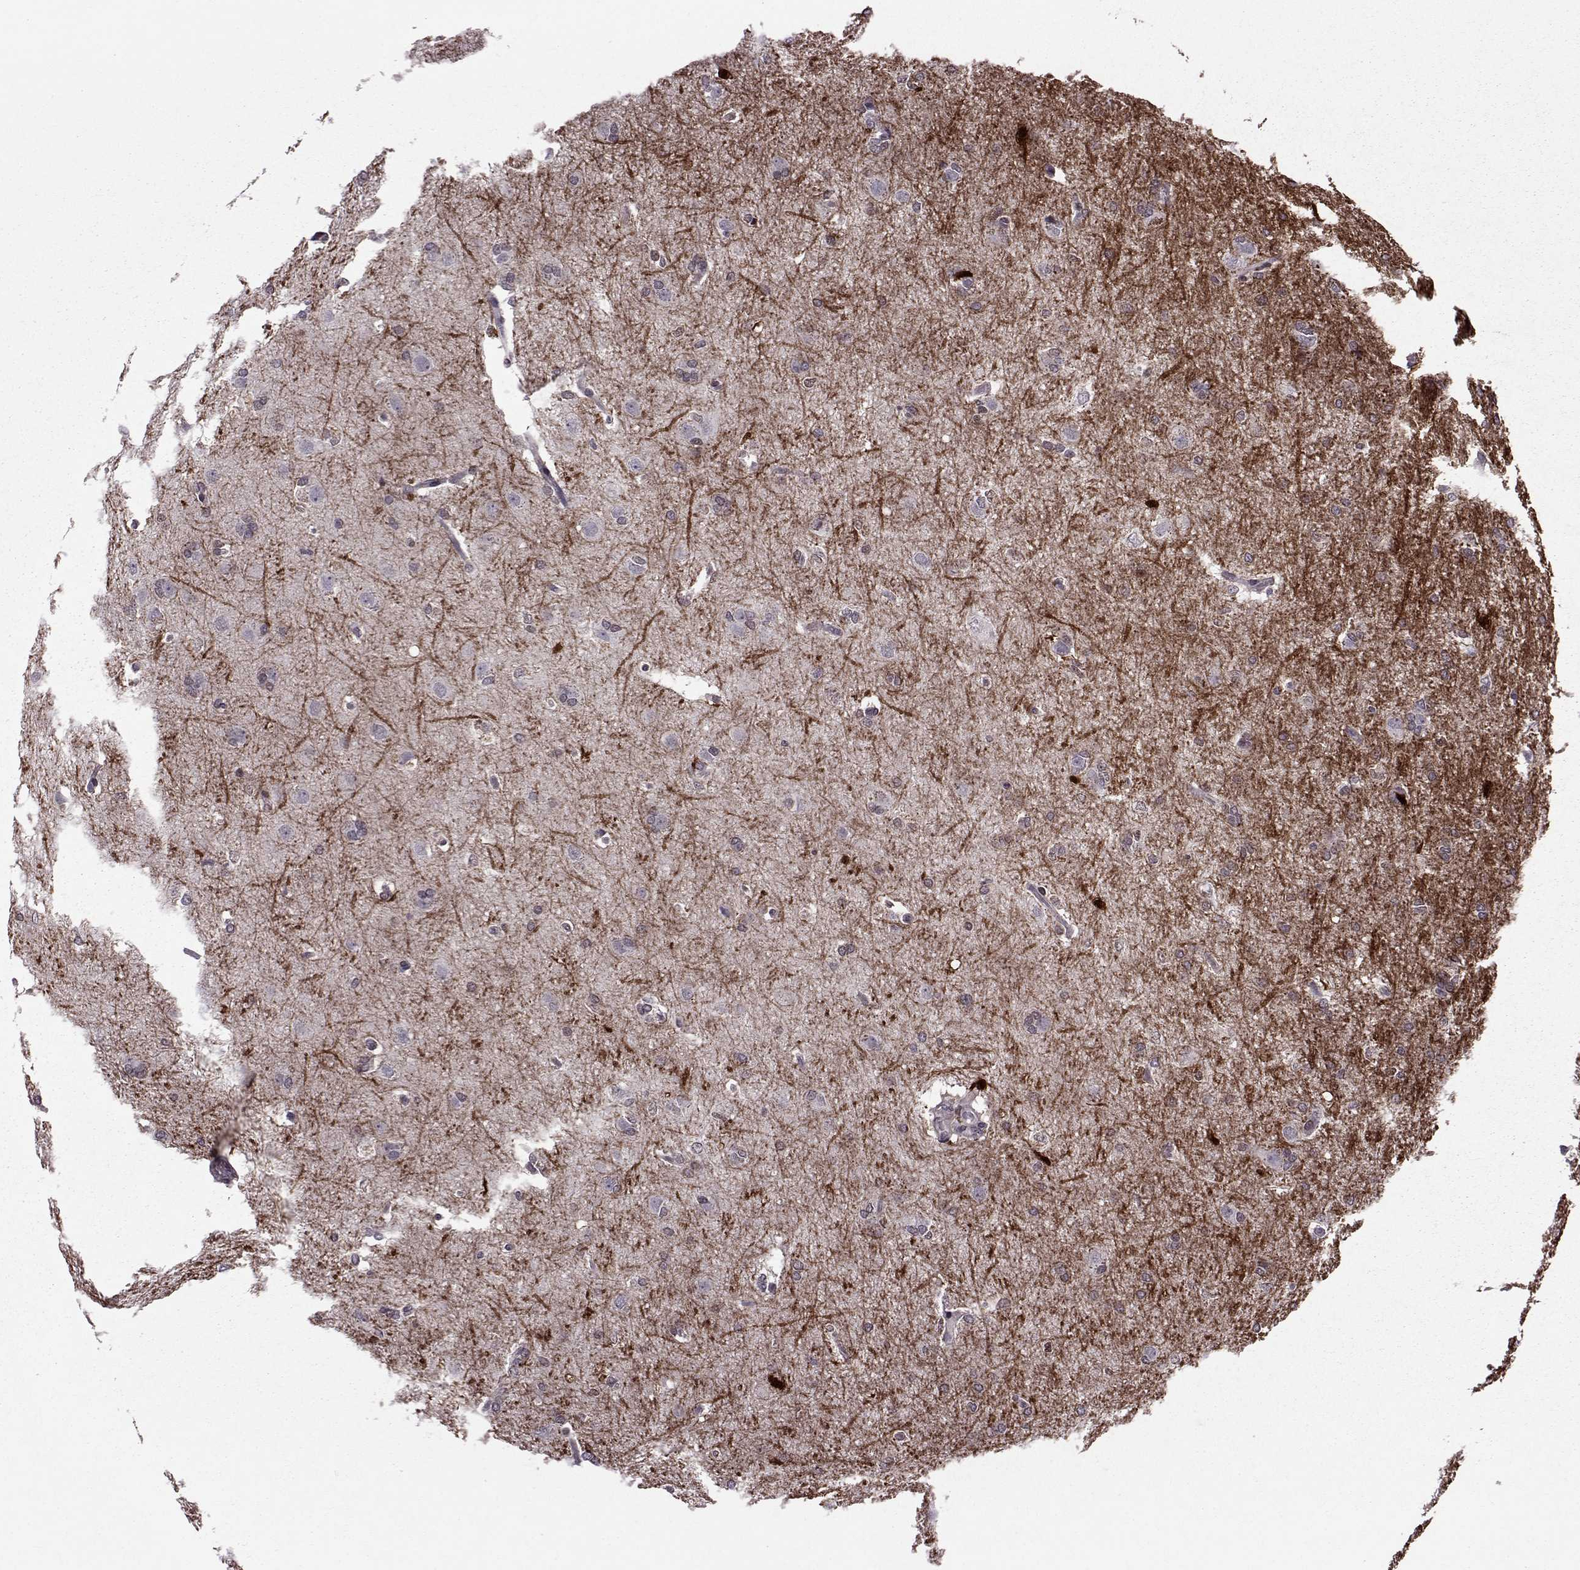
{"staining": {"intensity": "weak", "quantity": "25%-75%", "location": "cytoplasmic/membranous"}, "tissue": "glioma", "cell_type": "Tumor cells", "image_type": "cancer", "snomed": [{"axis": "morphology", "description": "Glioma, malignant, High grade"}, {"axis": "topography", "description": "Brain"}], "caption": "This micrograph exhibits malignant high-grade glioma stained with immunohistochemistry to label a protein in brown. The cytoplasmic/membranous of tumor cells show weak positivity for the protein. Nuclei are counter-stained blue.", "gene": "CDK4", "patient": {"sex": "male", "age": 68}}